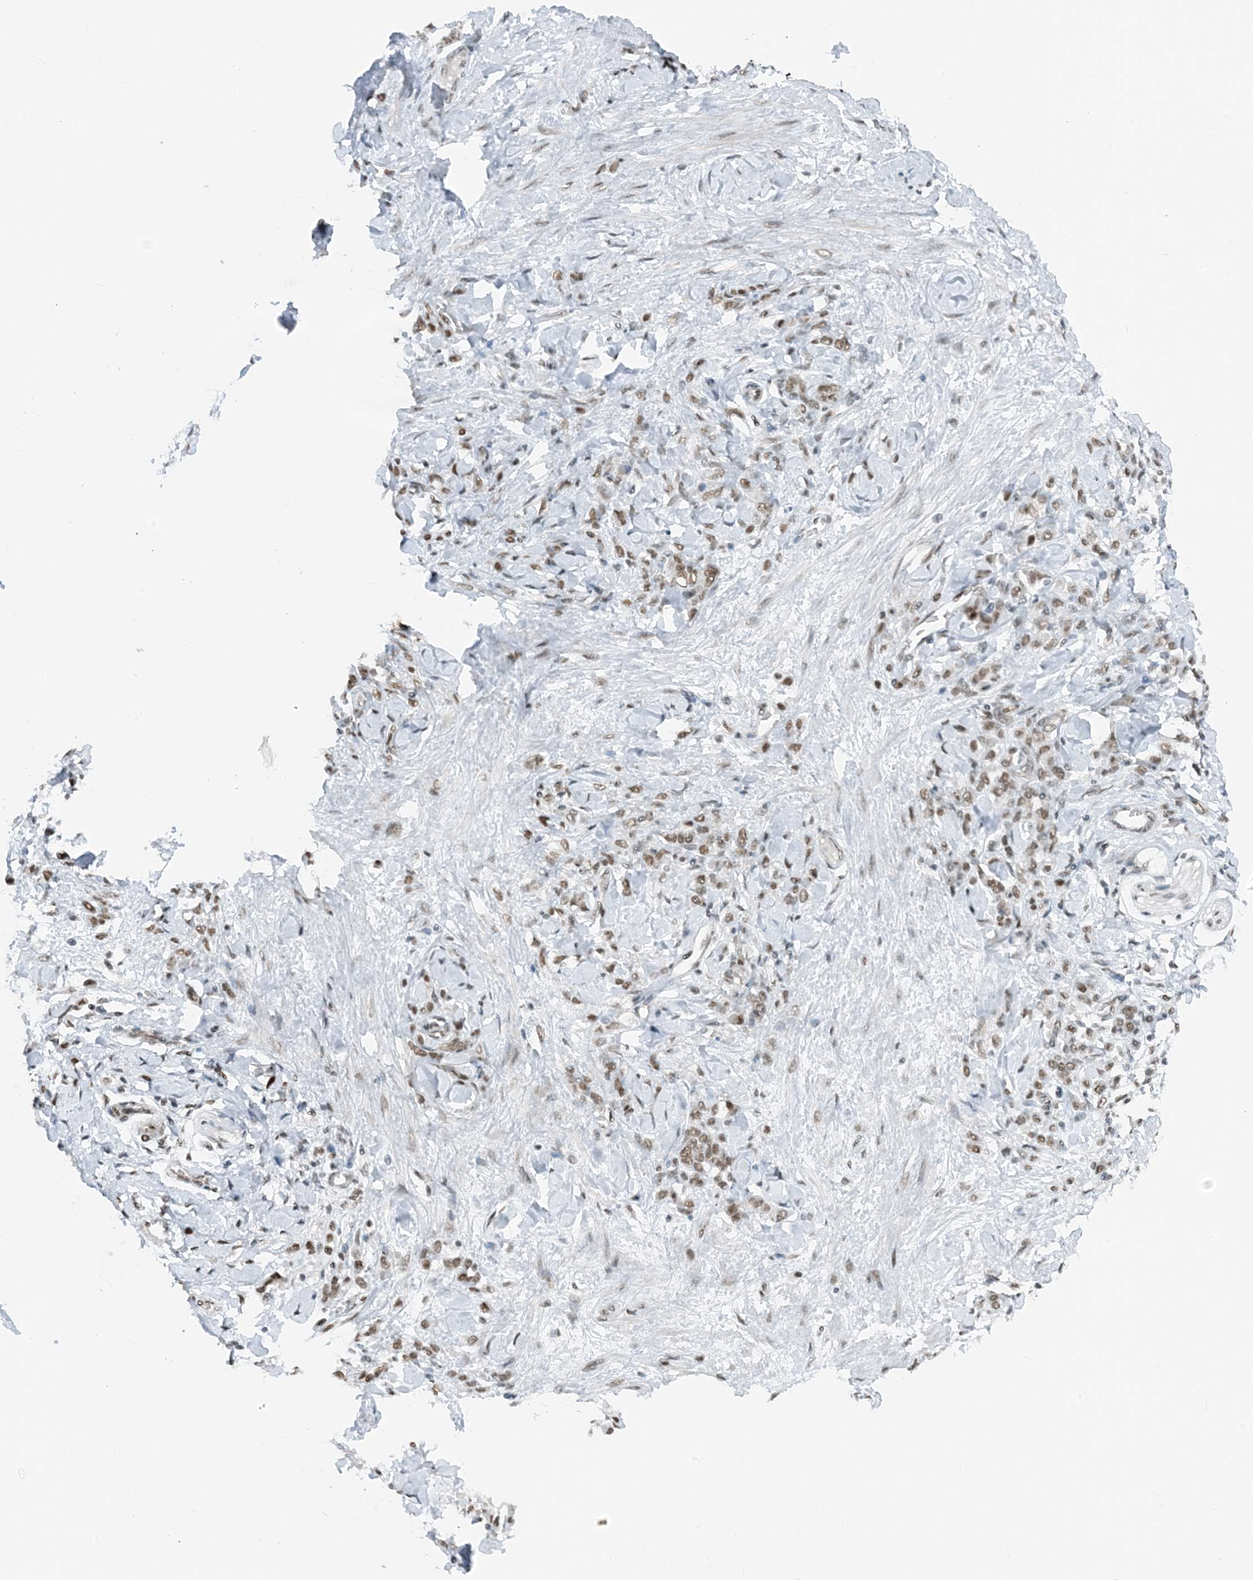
{"staining": {"intensity": "weak", "quantity": ">75%", "location": "nuclear"}, "tissue": "stomach cancer", "cell_type": "Tumor cells", "image_type": "cancer", "snomed": [{"axis": "morphology", "description": "Normal tissue, NOS"}, {"axis": "morphology", "description": "Adenocarcinoma, NOS"}, {"axis": "topography", "description": "Stomach"}], "caption": "Immunohistochemical staining of stomach cancer (adenocarcinoma) shows weak nuclear protein positivity in approximately >75% of tumor cells. The protein is stained brown, and the nuclei are stained in blue (DAB (3,3'-diaminobenzidine) IHC with brightfield microscopy, high magnification).", "gene": "ZNF500", "patient": {"sex": "male", "age": 82}}